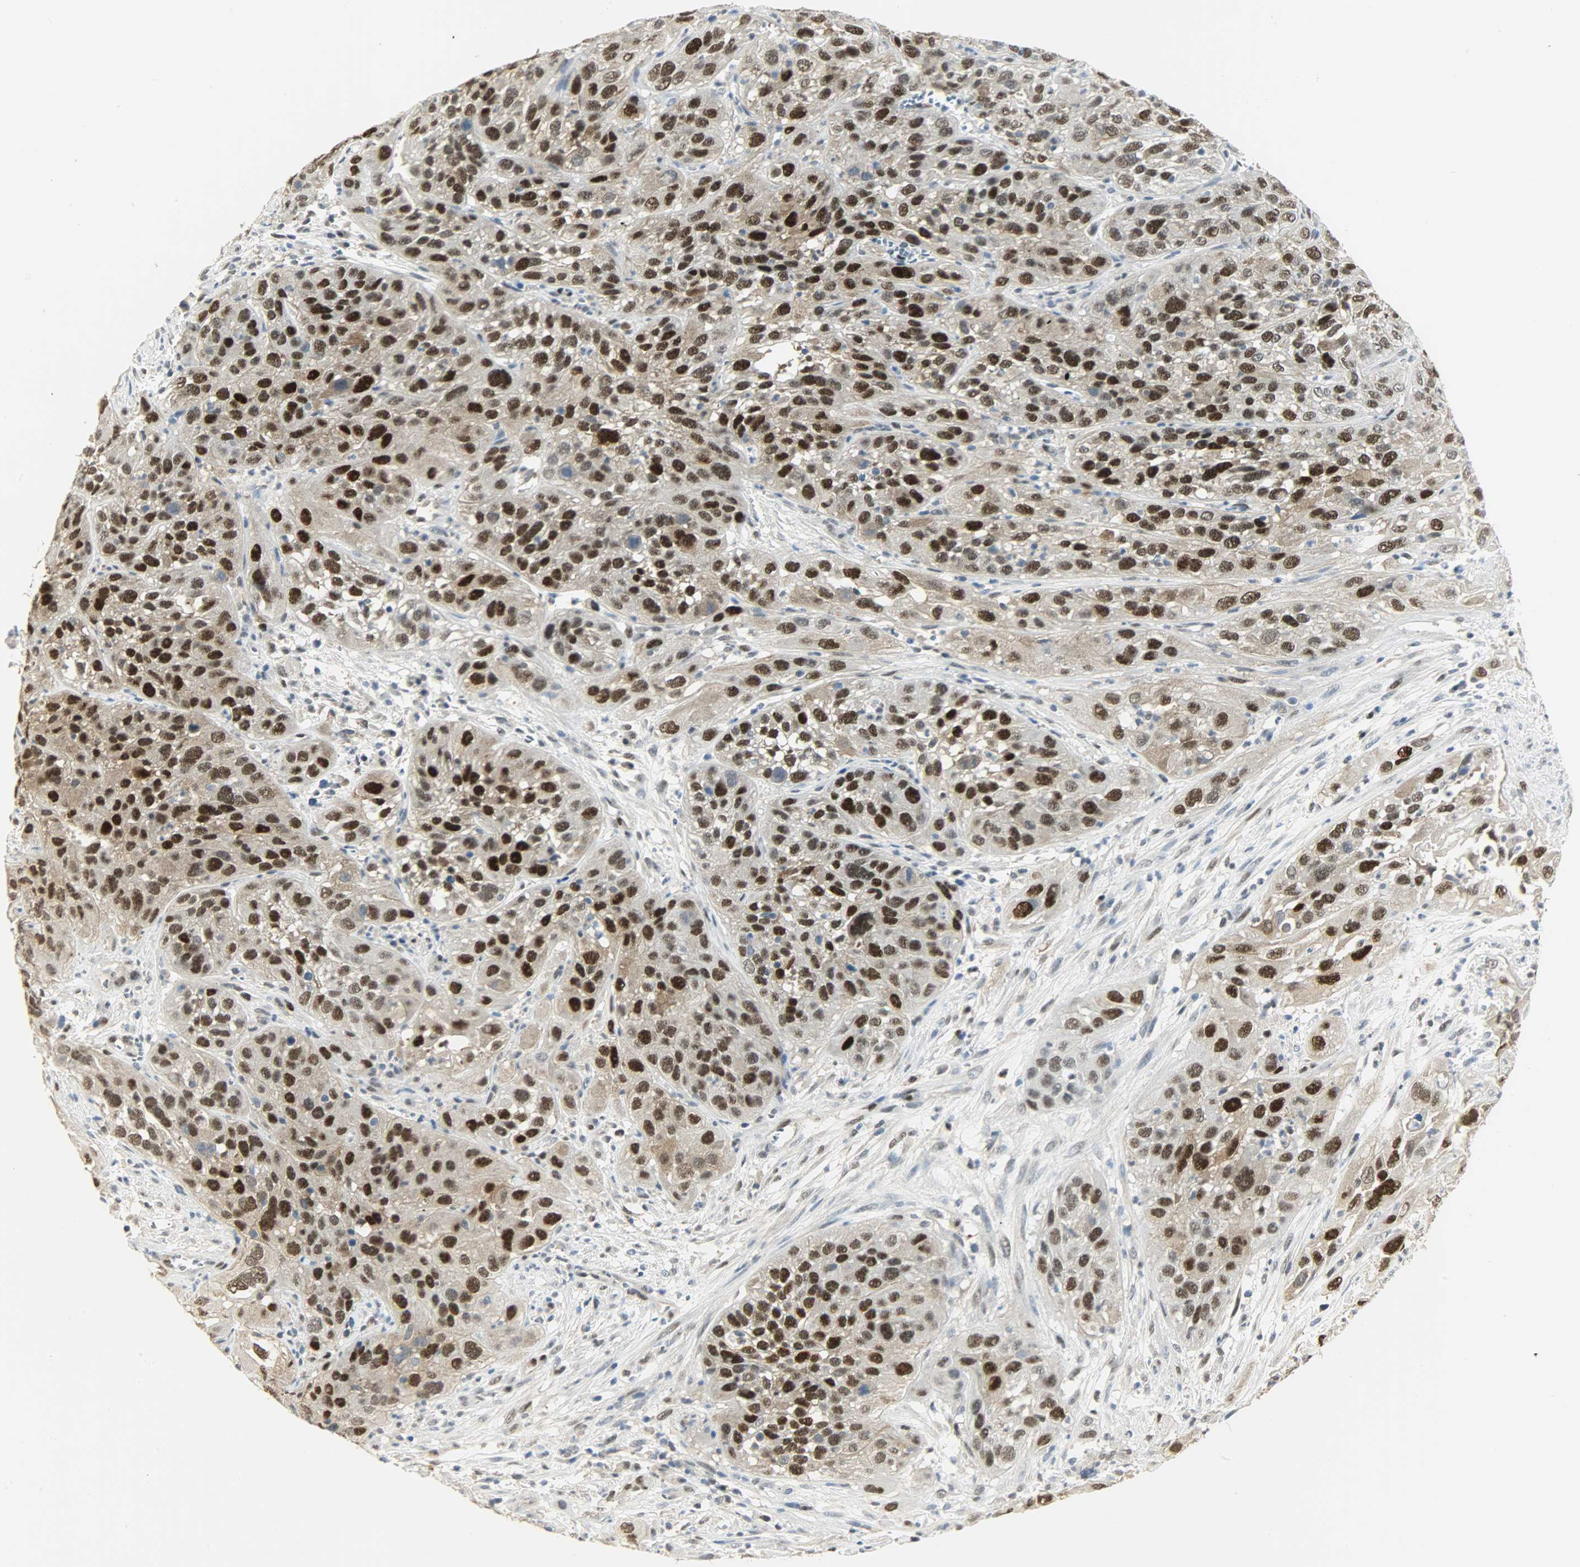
{"staining": {"intensity": "strong", "quantity": ">75%", "location": "nuclear"}, "tissue": "cervical cancer", "cell_type": "Tumor cells", "image_type": "cancer", "snomed": [{"axis": "morphology", "description": "Squamous cell carcinoma, NOS"}, {"axis": "topography", "description": "Cervix"}], "caption": "Protein expression analysis of cervical cancer (squamous cell carcinoma) reveals strong nuclear positivity in approximately >75% of tumor cells.", "gene": "NPEPL1", "patient": {"sex": "female", "age": 32}}